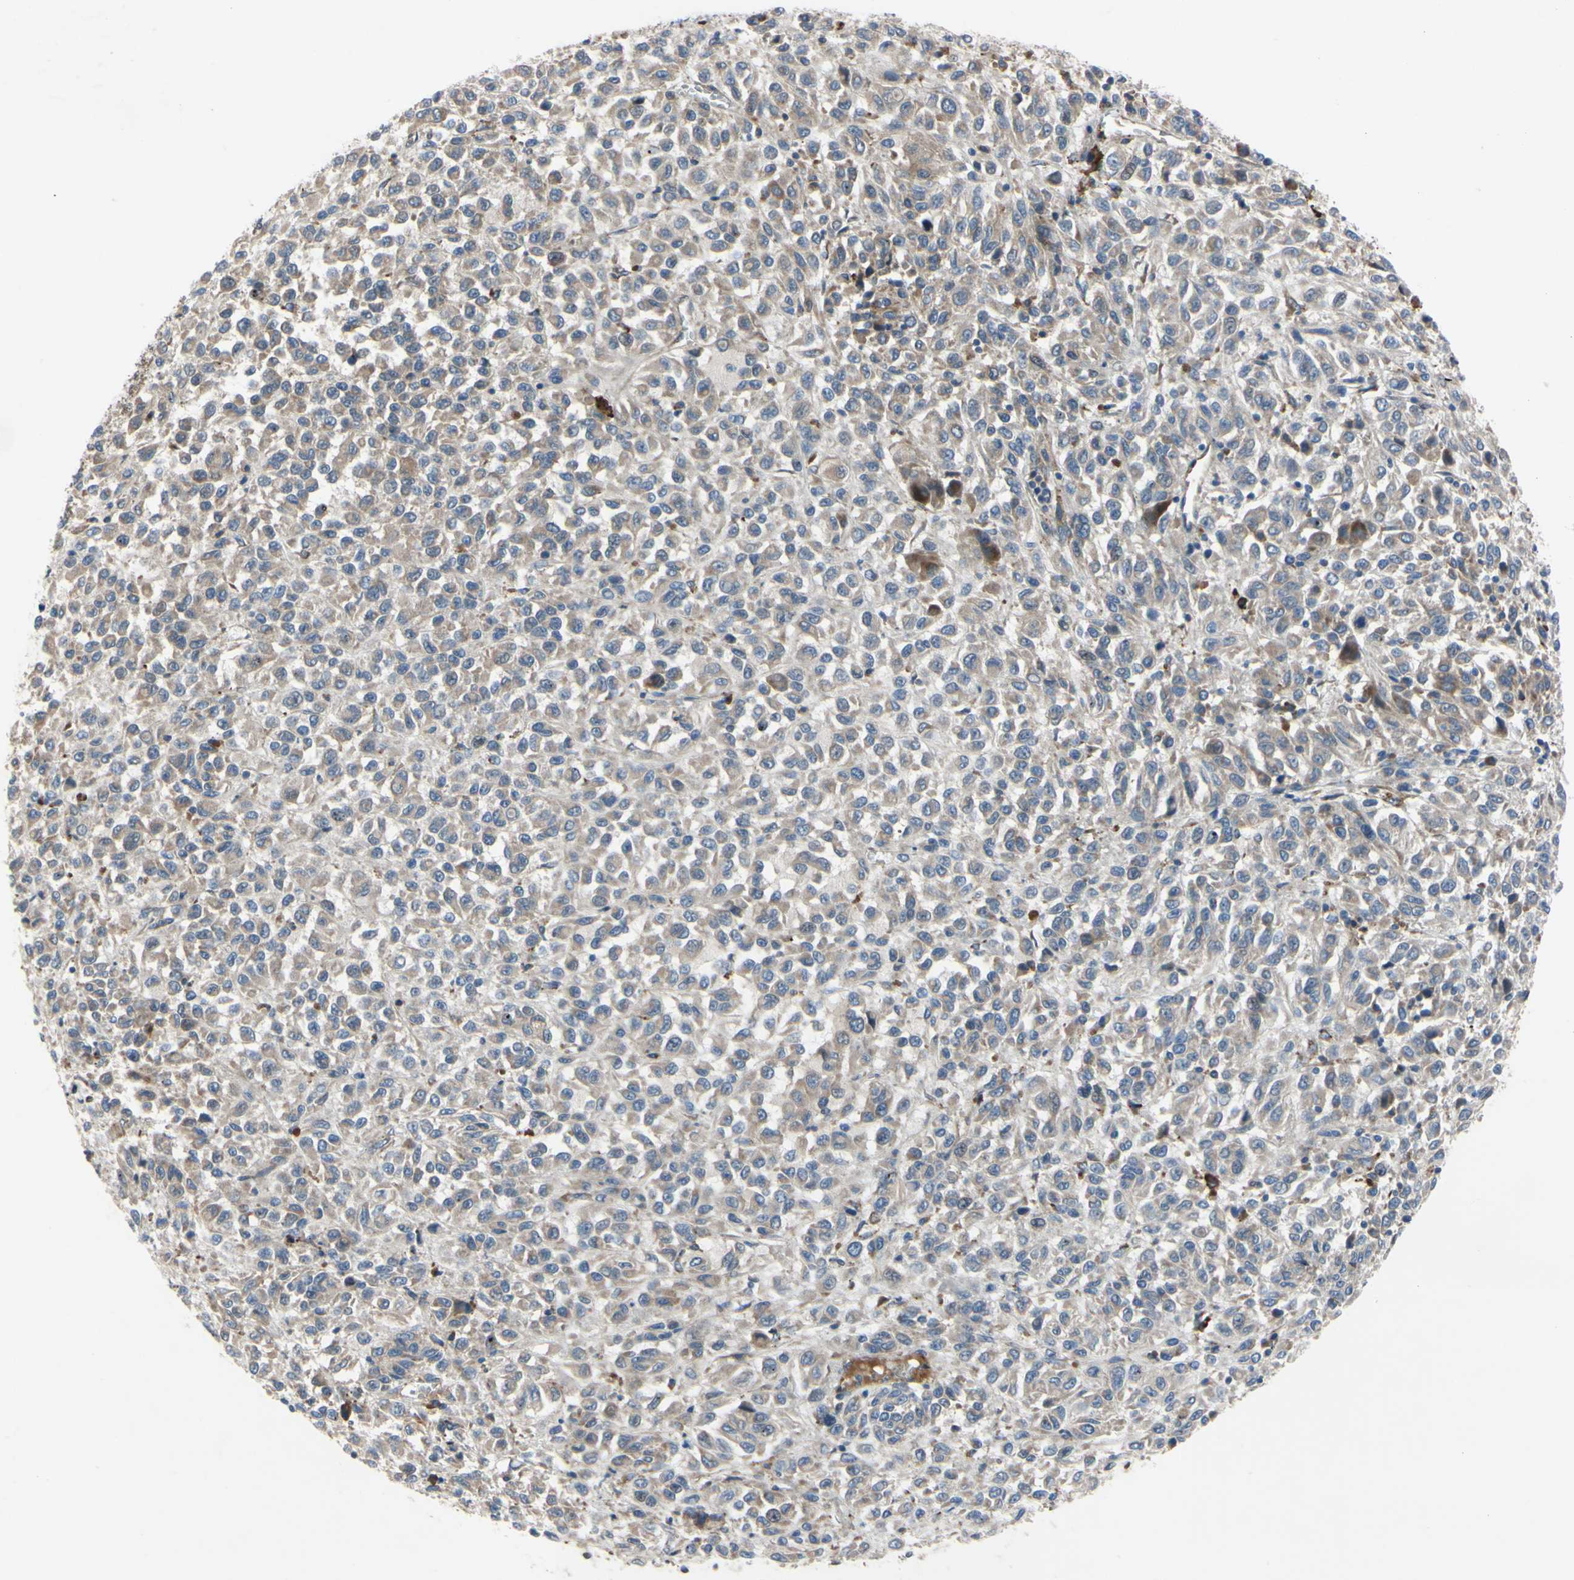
{"staining": {"intensity": "weak", "quantity": "25%-75%", "location": "cytoplasmic/membranous"}, "tissue": "melanoma", "cell_type": "Tumor cells", "image_type": "cancer", "snomed": [{"axis": "morphology", "description": "Malignant melanoma, Metastatic site"}, {"axis": "topography", "description": "Lung"}], "caption": "Malignant melanoma (metastatic site) stained for a protein reveals weak cytoplasmic/membranous positivity in tumor cells.", "gene": "XIAP", "patient": {"sex": "male", "age": 64}}